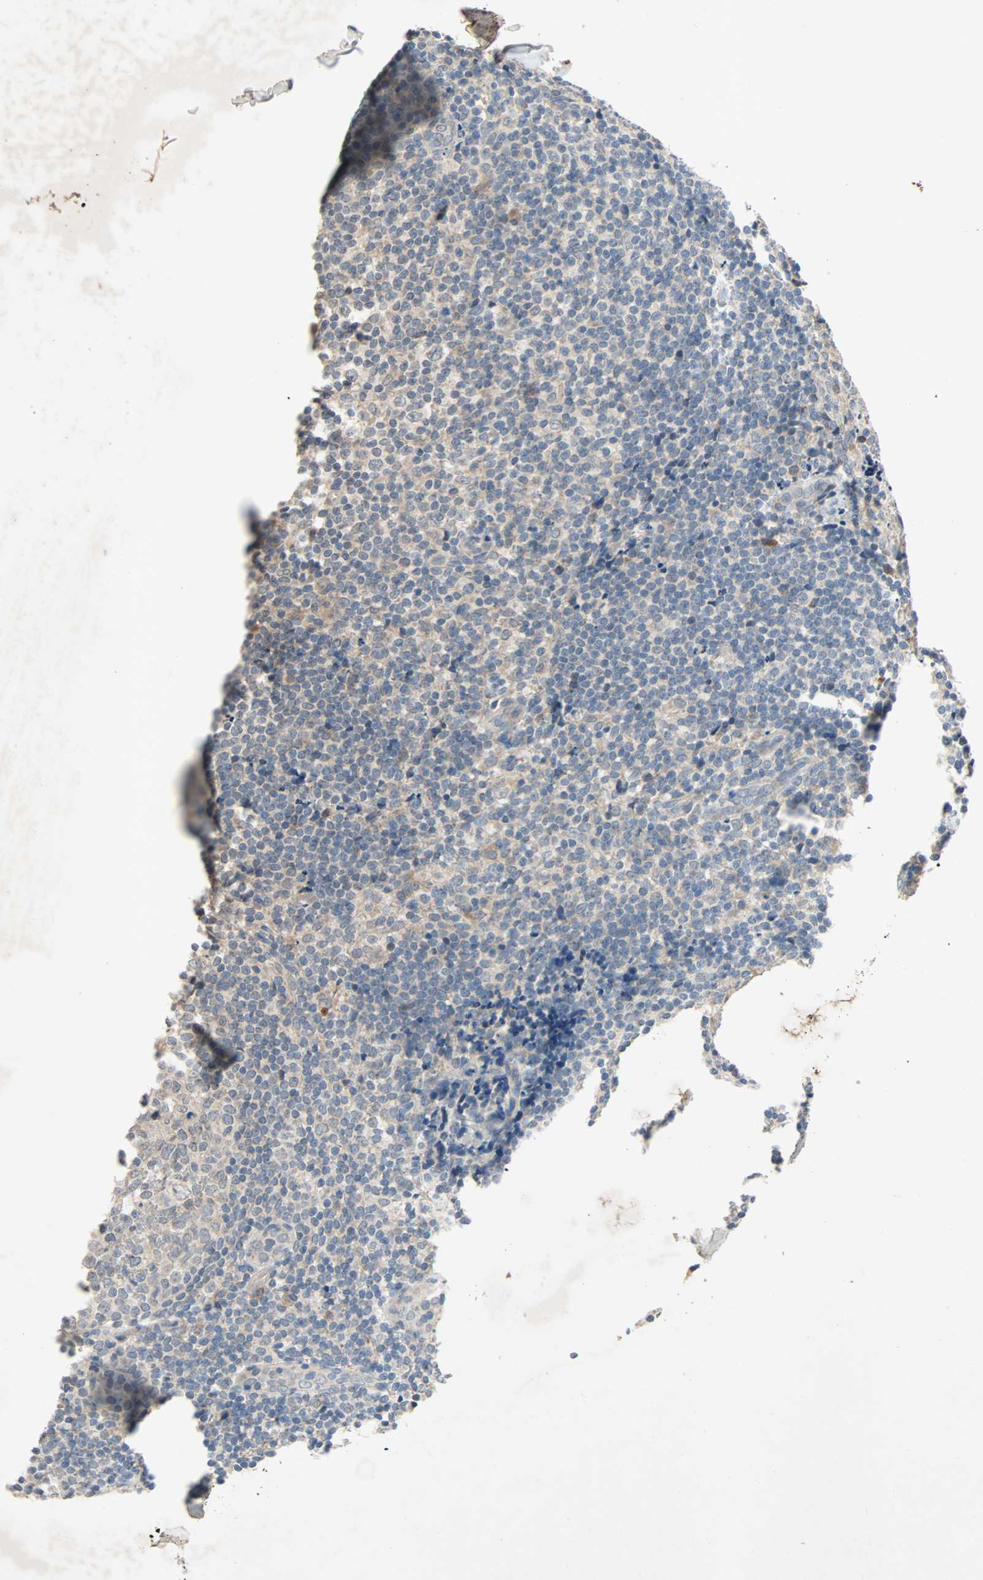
{"staining": {"intensity": "moderate", "quantity": "25%-75%", "location": "cytoplasmic/membranous"}, "tissue": "tonsil", "cell_type": "Germinal center cells", "image_type": "normal", "snomed": [{"axis": "morphology", "description": "Normal tissue, NOS"}, {"axis": "topography", "description": "Tonsil"}], "caption": "Brown immunohistochemical staining in benign human tonsil reveals moderate cytoplasmic/membranous expression in approximately 25%-75% of germinal center cells. The protein is stained brown, and the nuclei are stained in blue (DAB (3,3'-diaminobenzidine) IHC with brightfield microscopy, high magnification).", "gene": "XYLT1", "patient": {"sex": "male", "age": 31}}